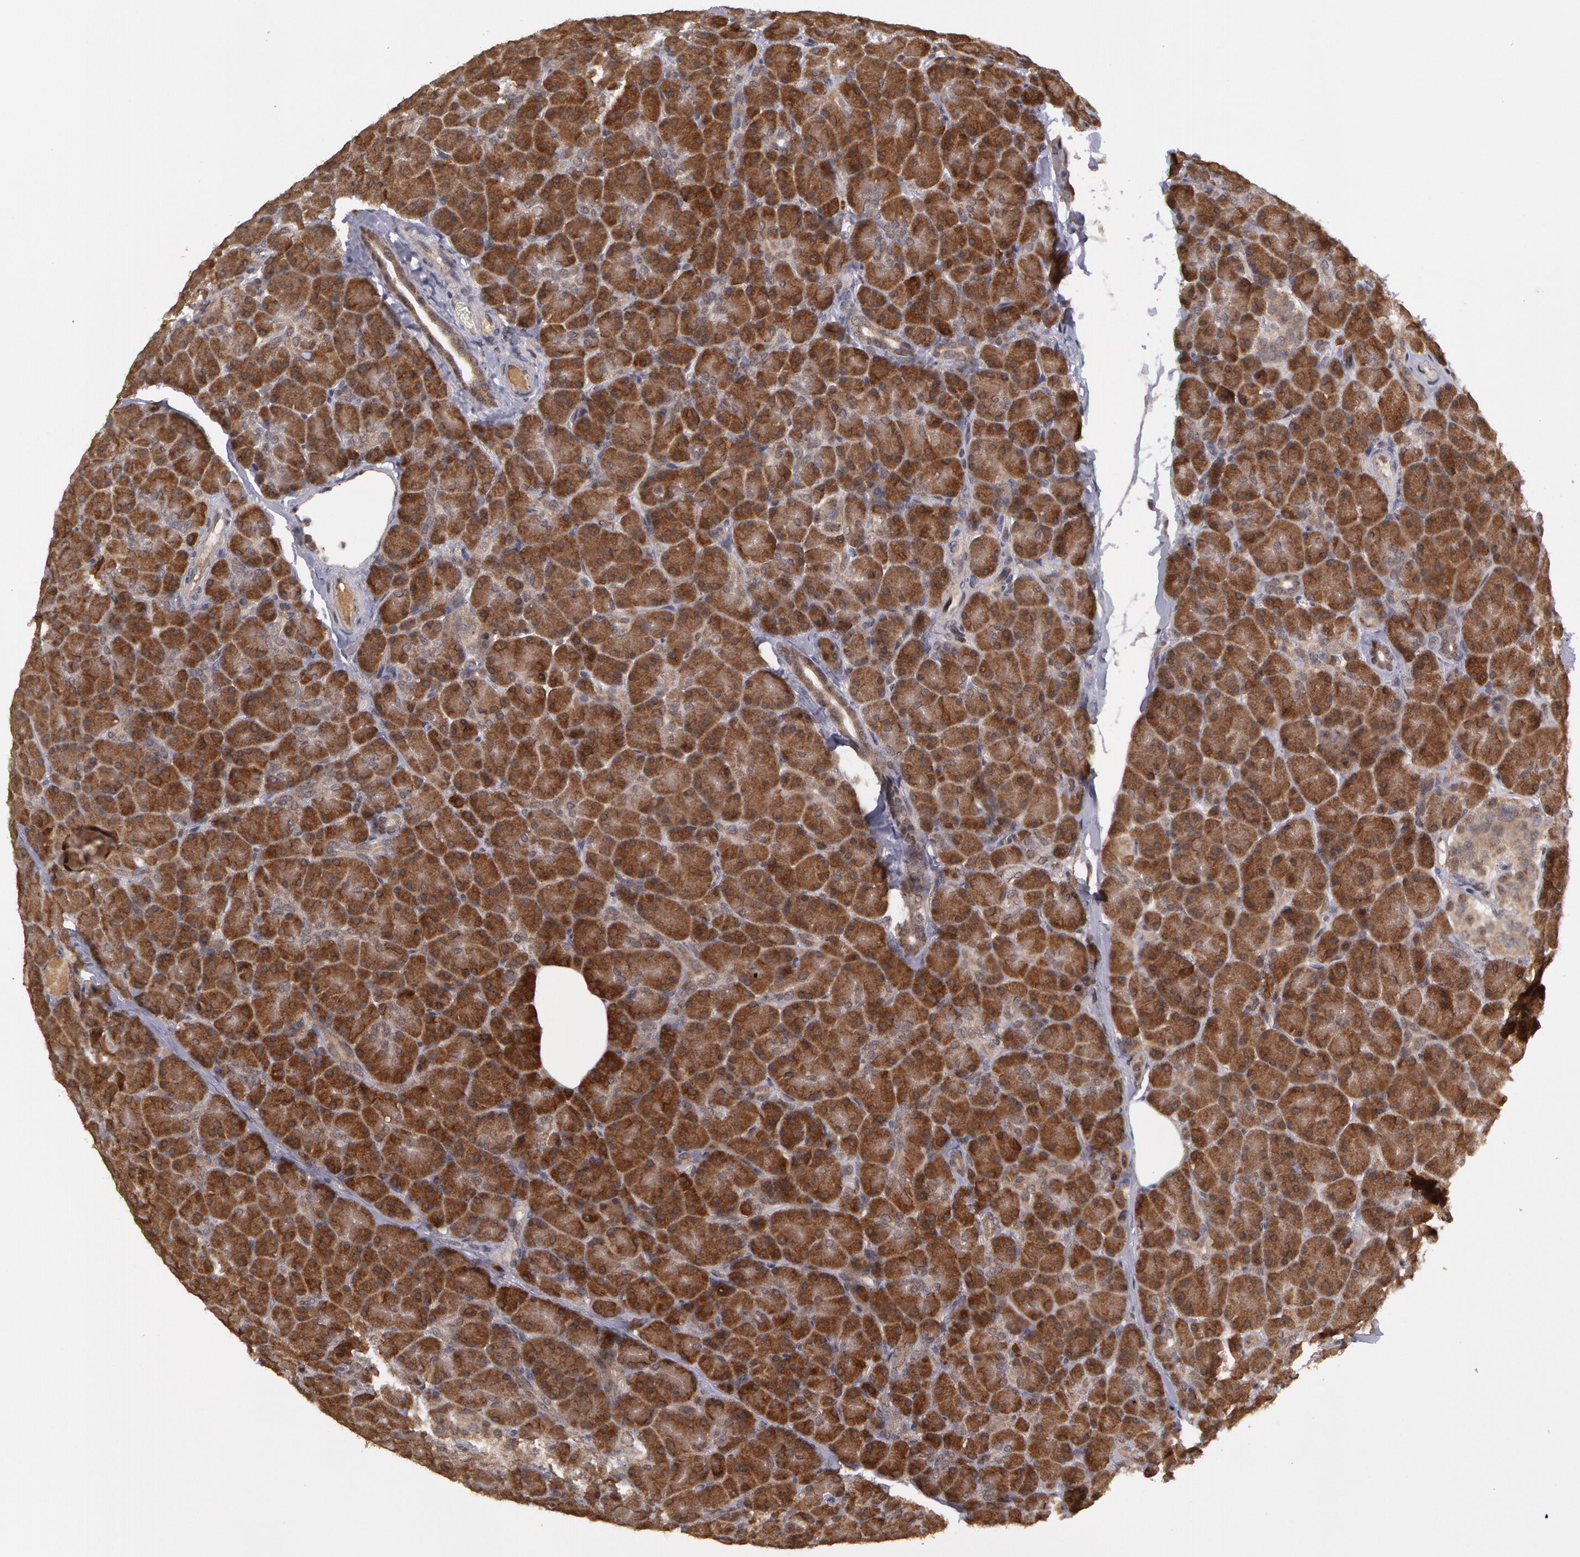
{"staining": {"intensity": "strong", "quantity": ">75%", "location": "cytoplasmic/membranous"}, "tissue": "pancreas", "cell_type": "Exocrine glandular cells", "image_type": "normal", "snomed": [{"axis": "morphology", "description": "Normal tissue, NOS"}, {"axis": "topography", "description": "Pancreas"}], "caption": "Immunohistochemistry (IHC) histopathology image of benign human pancreas stained for a protein (brown), which reveals high levels of strong cytoplasmic/membranous staining in about >75% of exocrine glandular cells.", "gene": "GLIS1", "patient": {"sex": "female", "age": 43}}